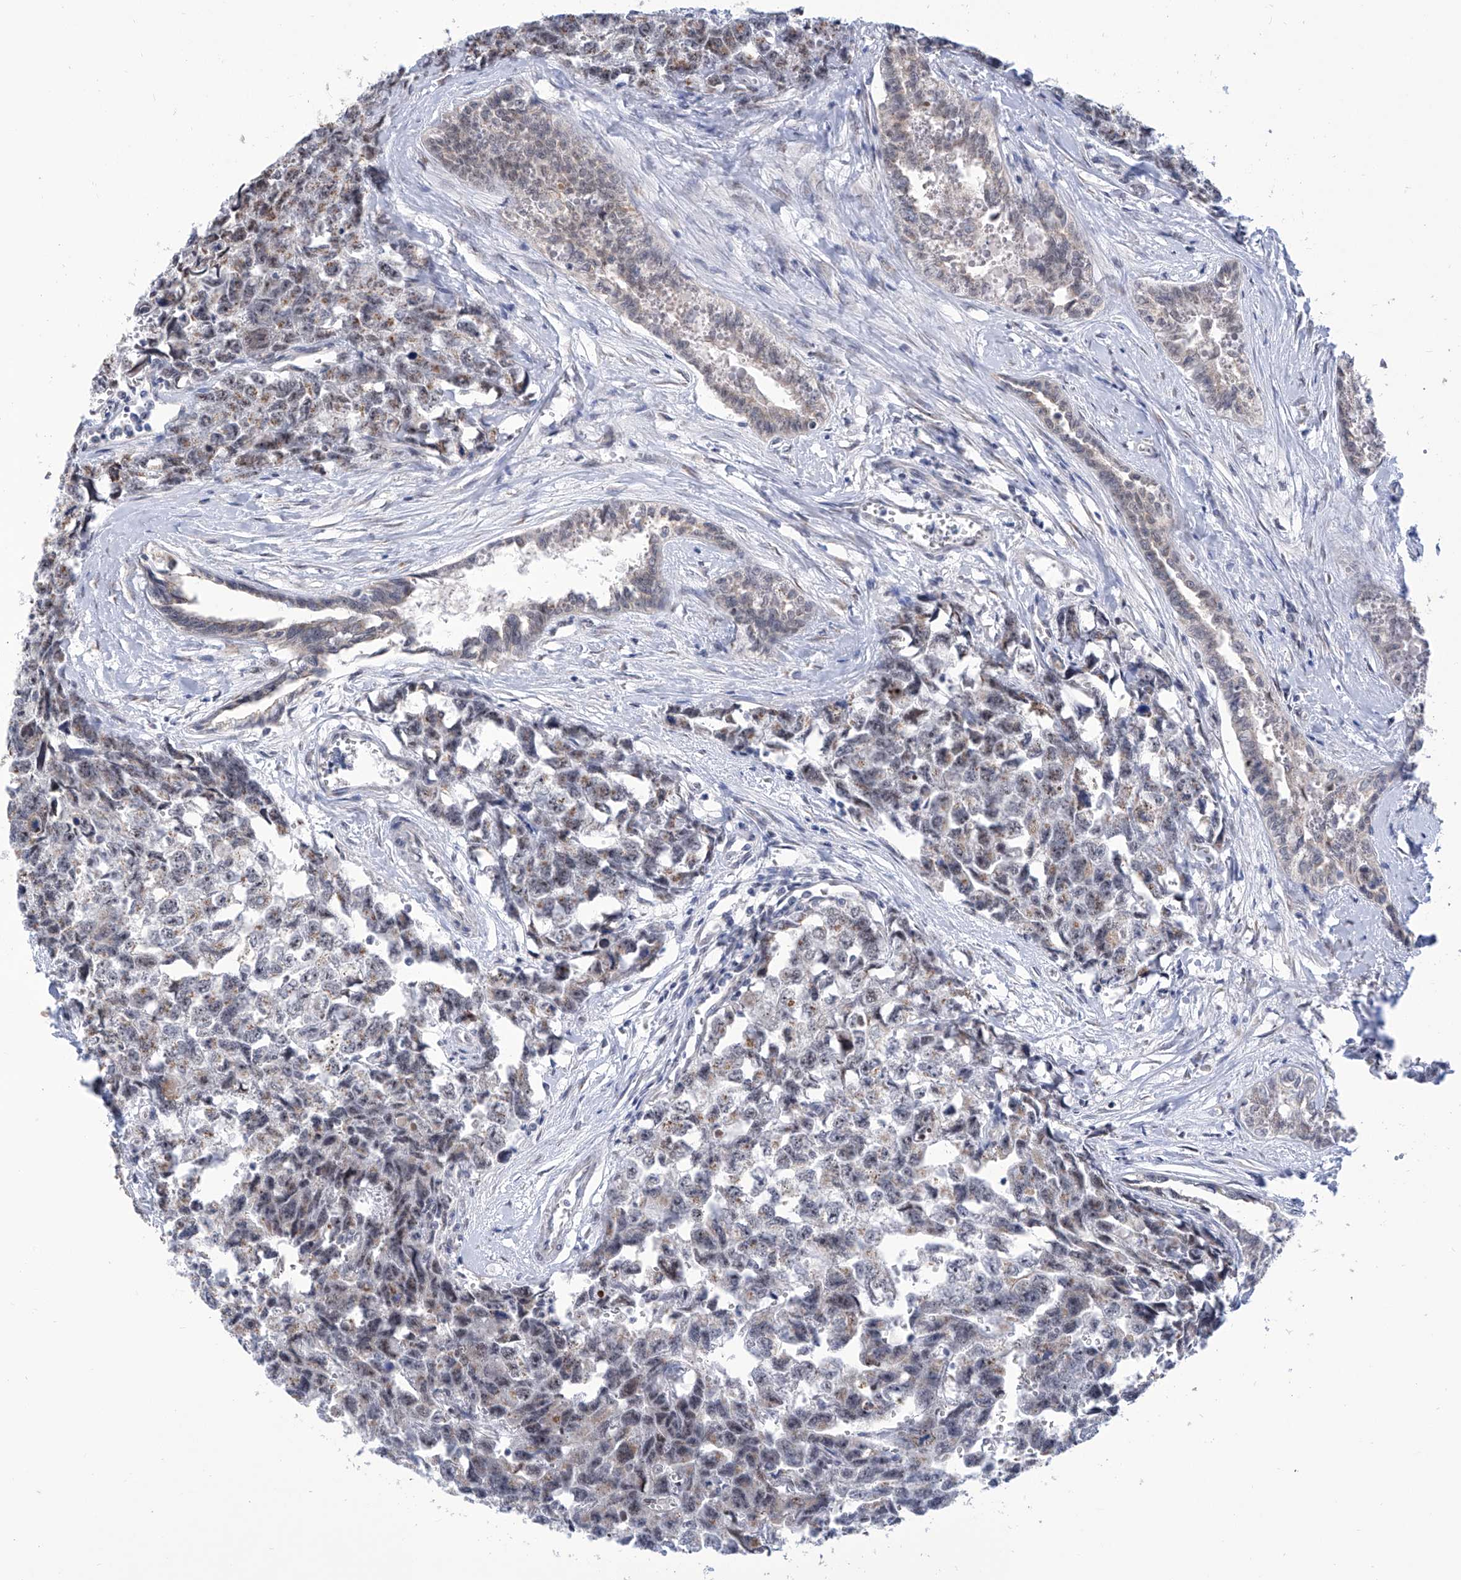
{"staining": {"intensity": "weak", "quantity": "25%-75%", "location": "cytoplasmic/membranous,nuclear"}, "tissue": "testis cancer", "cell_type": "Tumor cells", "image_type": "cancer", "snomed": [{"axis": "morphology", "description": "Carcinoma, Embryonal, NOS"}, {"axis": "topography", "description": "Testis"}], "caption": "Testis cancer was stained to show a protein in brown. There is low levels of weak cytoplasmic/membranous and nuclear staining in about 25%-75% of tumor cells.", "gene": "SART1", "patient": {"sex": "male", "age": 31}}